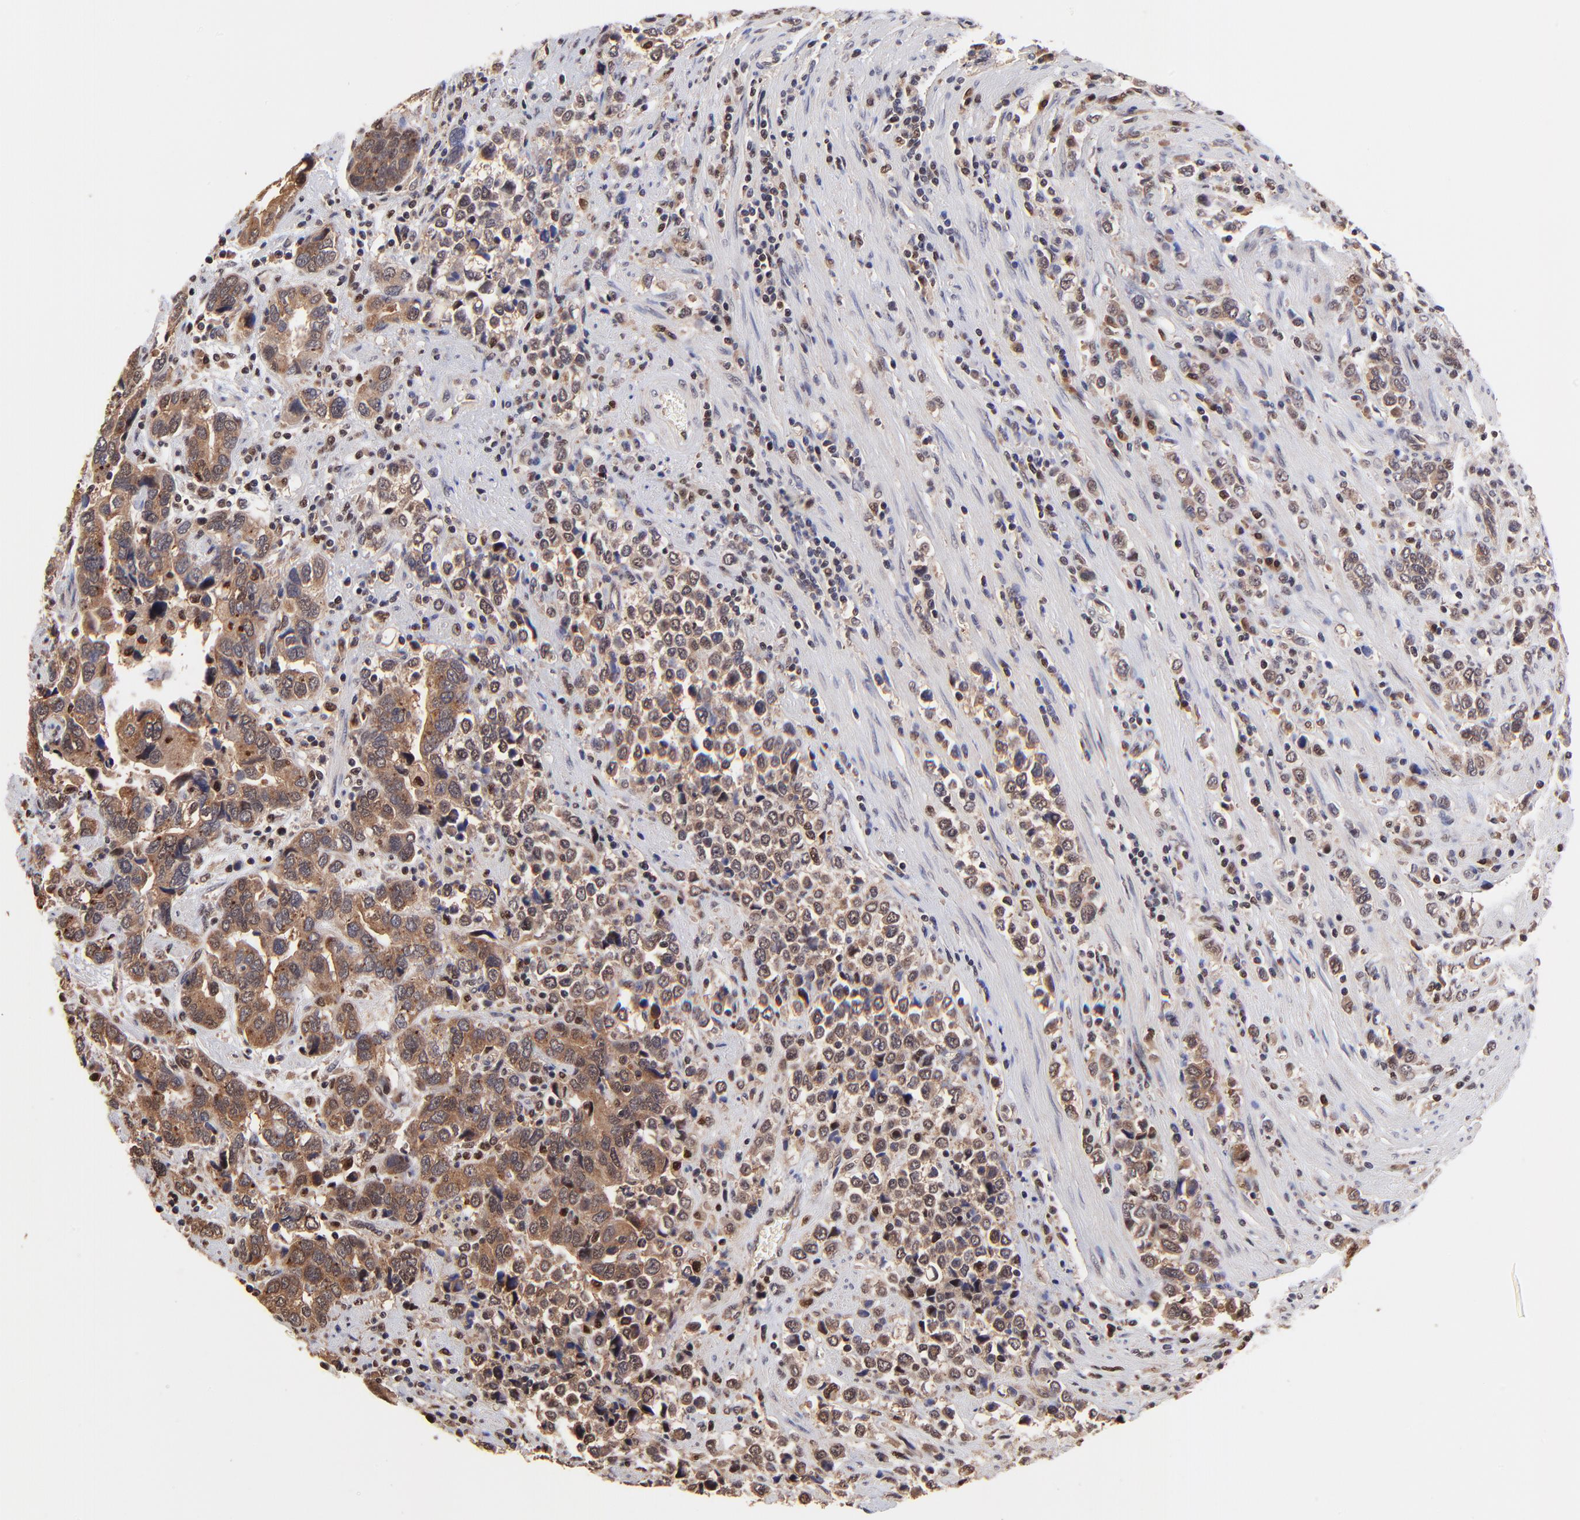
{"staining": {"intensity": "strong", "quantity": ">75%", "location": "cytoplasmic/membranous"}, "tissue": "stomach cancer", "cell_type": "Tumor cells", "image_type": "cancer", "snomed": [{"axis": "morphology", "description": "Adenocarcinoma, NOS"}, {"axis": "topography", "description": "Stomach, upper"}], "caption": "Stomach cancer stained with DAB (3,3'-diaminobenzidine) immunohistochemistry shows high levels of strong cytoplasmic/membranous positivity in approximately >75% of tumor cells.", "gene": "PSMA6", "patient": {"sex": "male", "age": 76}}